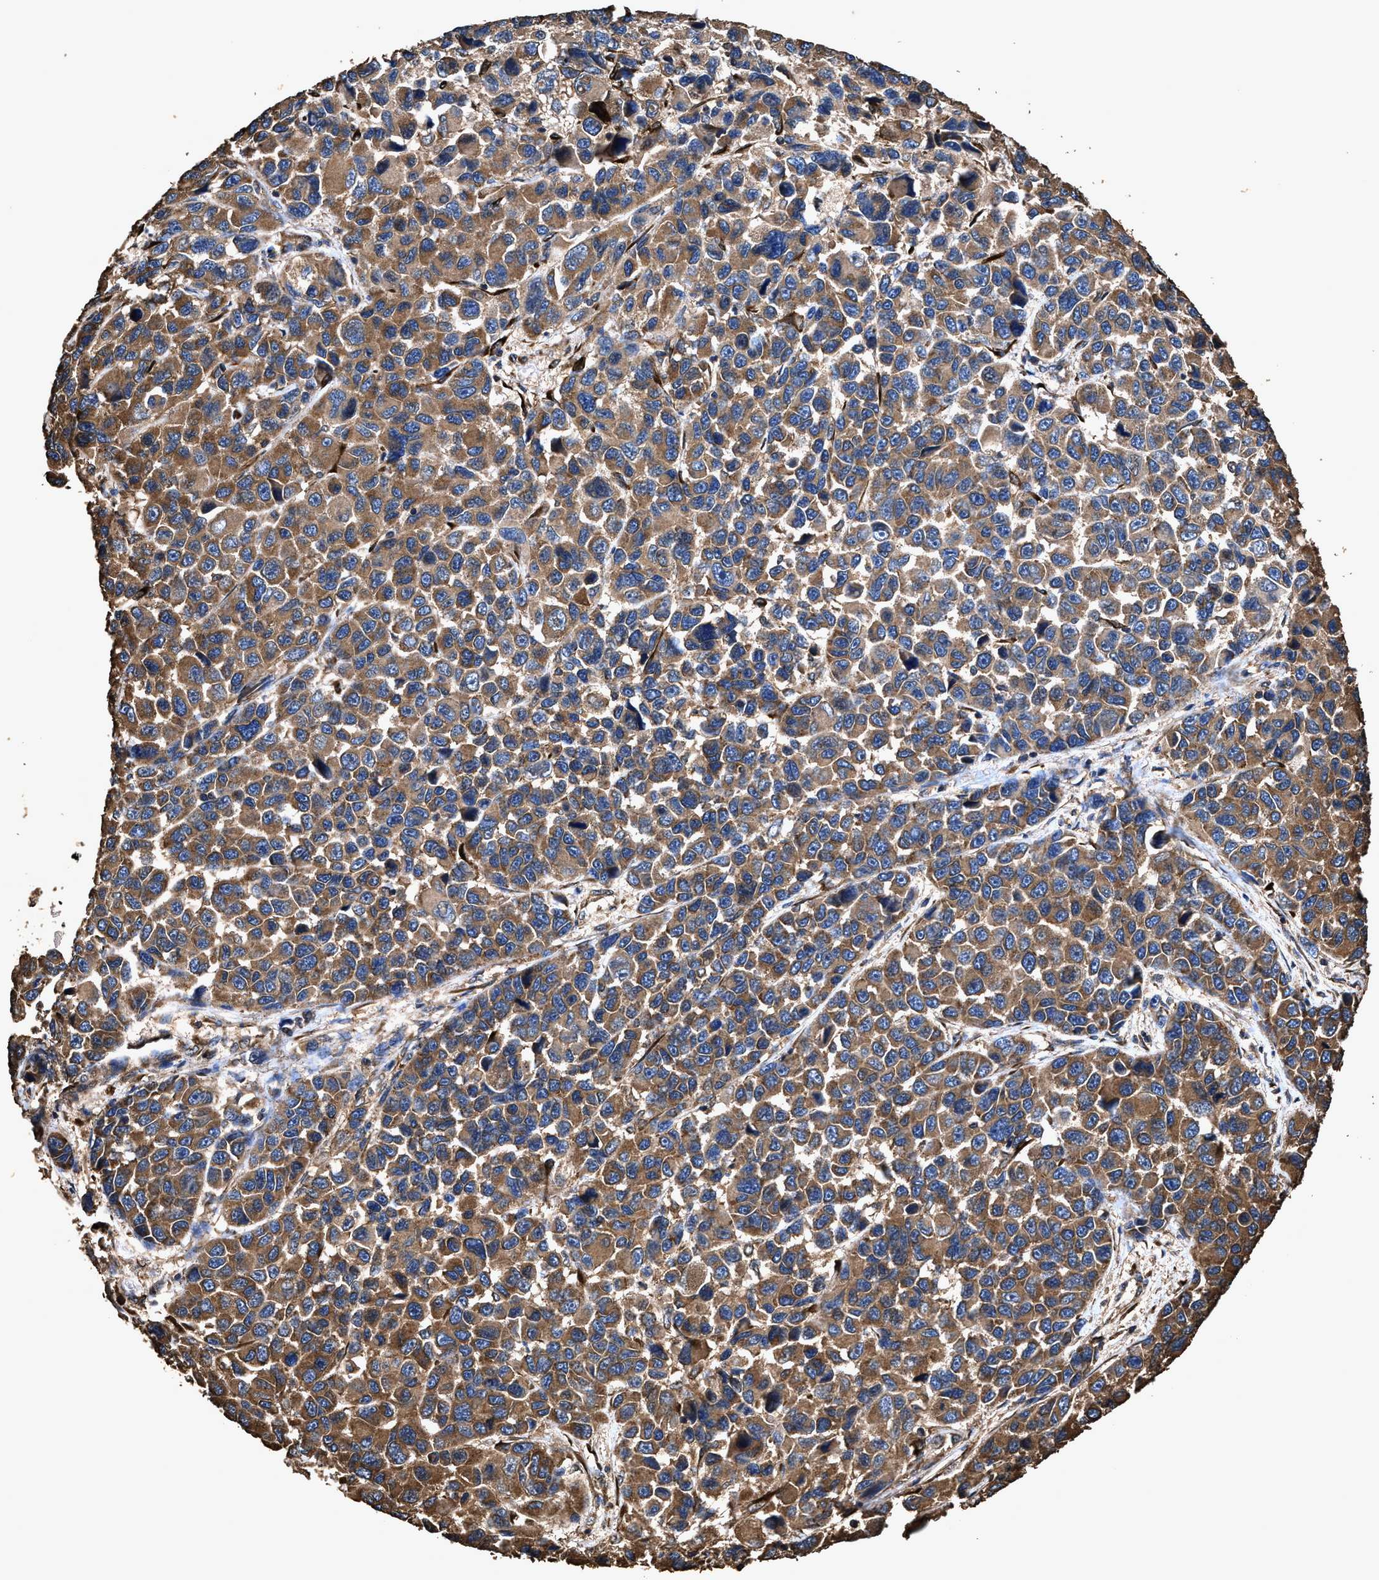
{"staining": {"intensity": "moderate", "quantity": ">75%", "location": "cytoplasmic/membranous"}, "tissue": "melanoma", "cell_type": "Tumor cells", "image_type": "cancer", "snomed": [{"axis": "morphology", "description": "Malignant melanoma, NOS"}, {"axis": "topography", "description": "Skin"}], "caption": "Immunohistochemistry (IHC) photomicrograph of melanoma stained for a protein (brown), which displays medium levels of moderate cytoplasmic/membranous staining in approximately >75% of tumor cells.", "gene": "ZMYND19", "patient": {"sex": "male", "age": 53}}